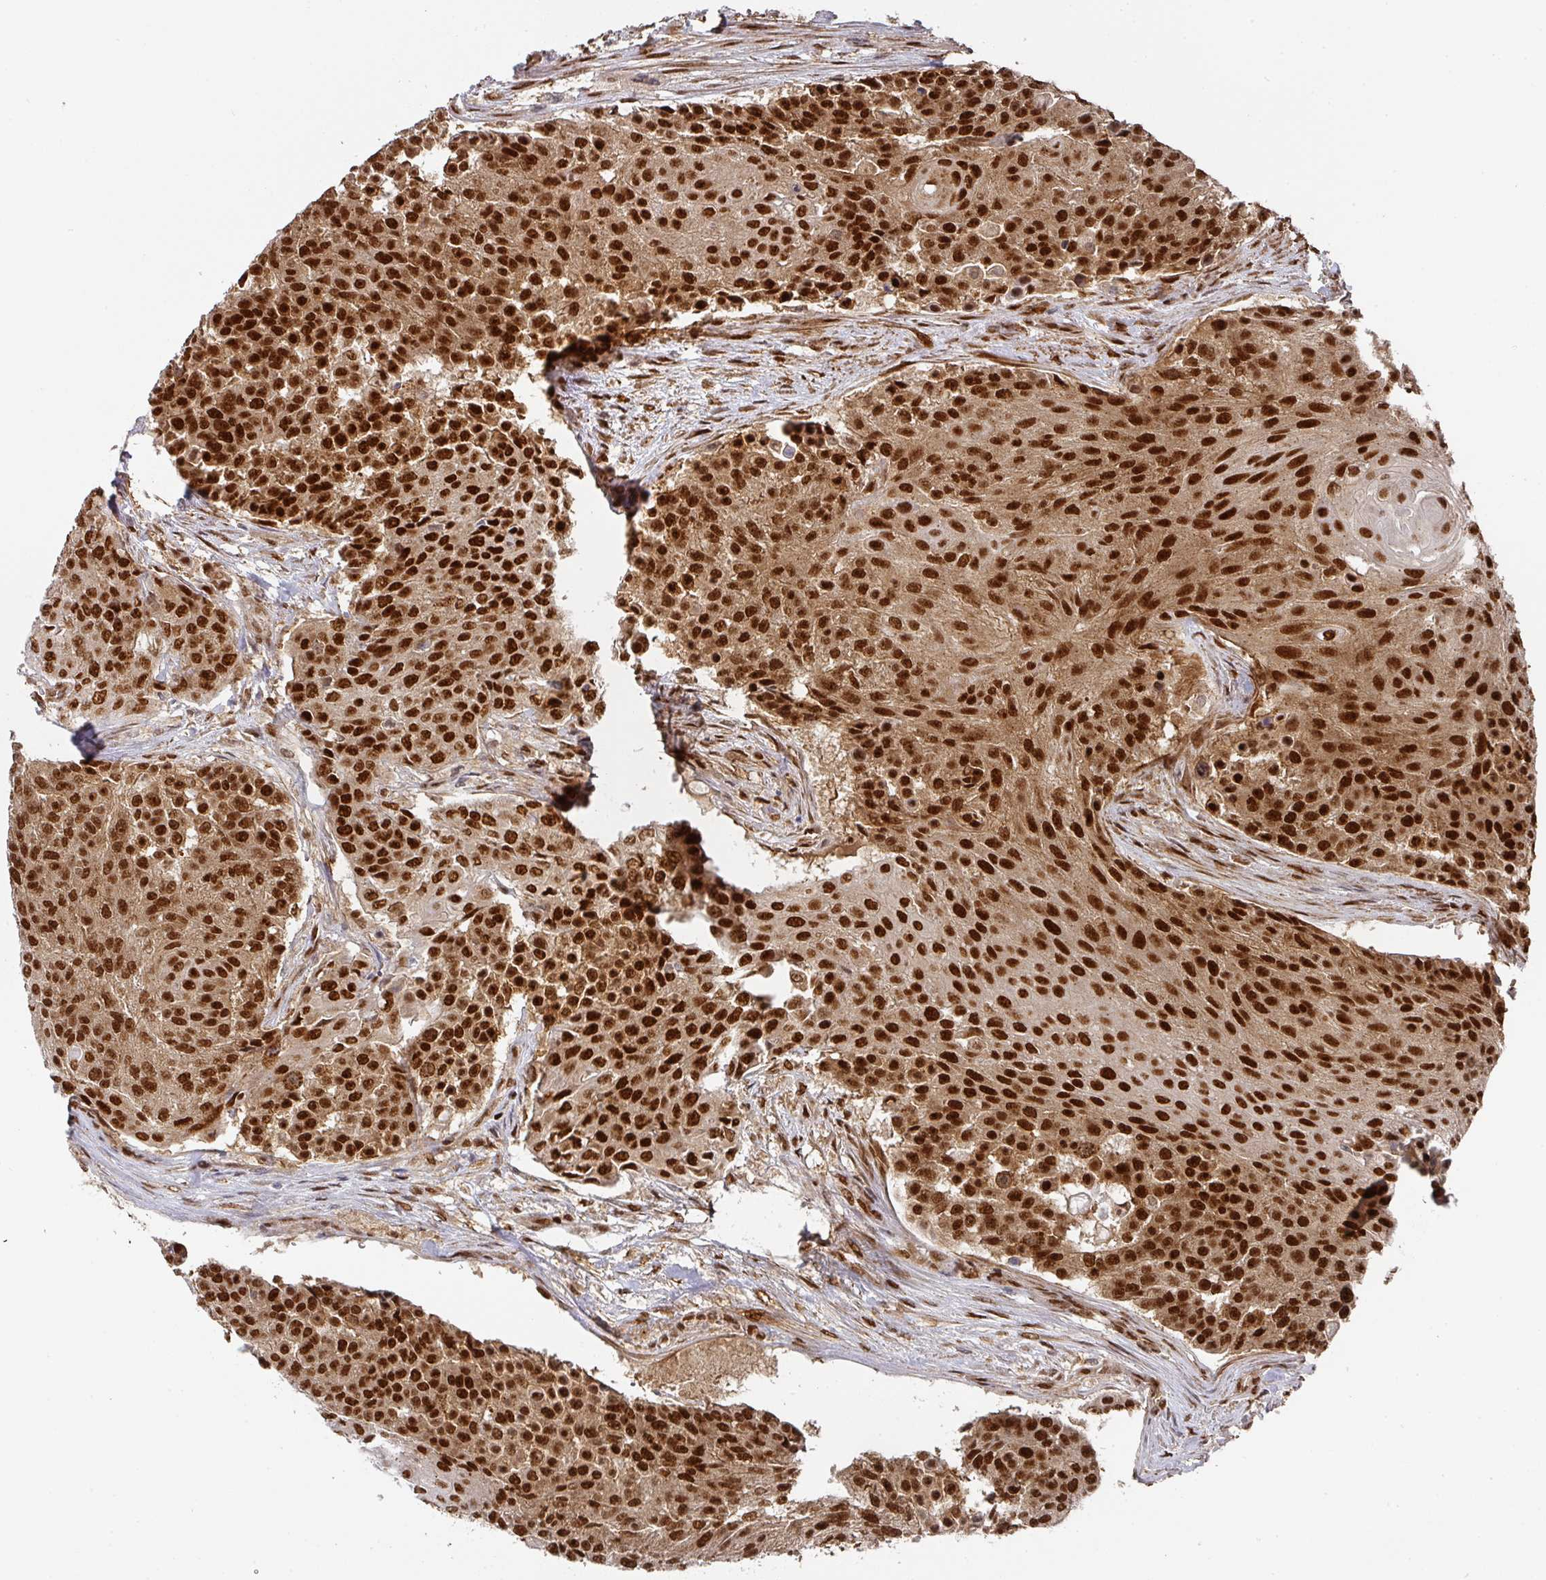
{"staining": {"intensity": "strong", "quantity": ">75%", "location": "nuclear"}, "tissue": "urothelial cancer", "cell_type": "Tumor cells", "image_type": "cancer", "snomed": [{"axis": "morphology", "description": "Urothelial carcinoma, High grade"}, {"axis": "topography", "description": "Urinary bladder"}], "caption": "A high-resolution image shows immunohistochemistry (IHC) staining of urothelial carcinoma (high-grade), which exhibits strong nuclear positivity in approximately >75% of tumor cells.", "gene": "DIDO1", "patient": {"sex": "female", "age": 63}}